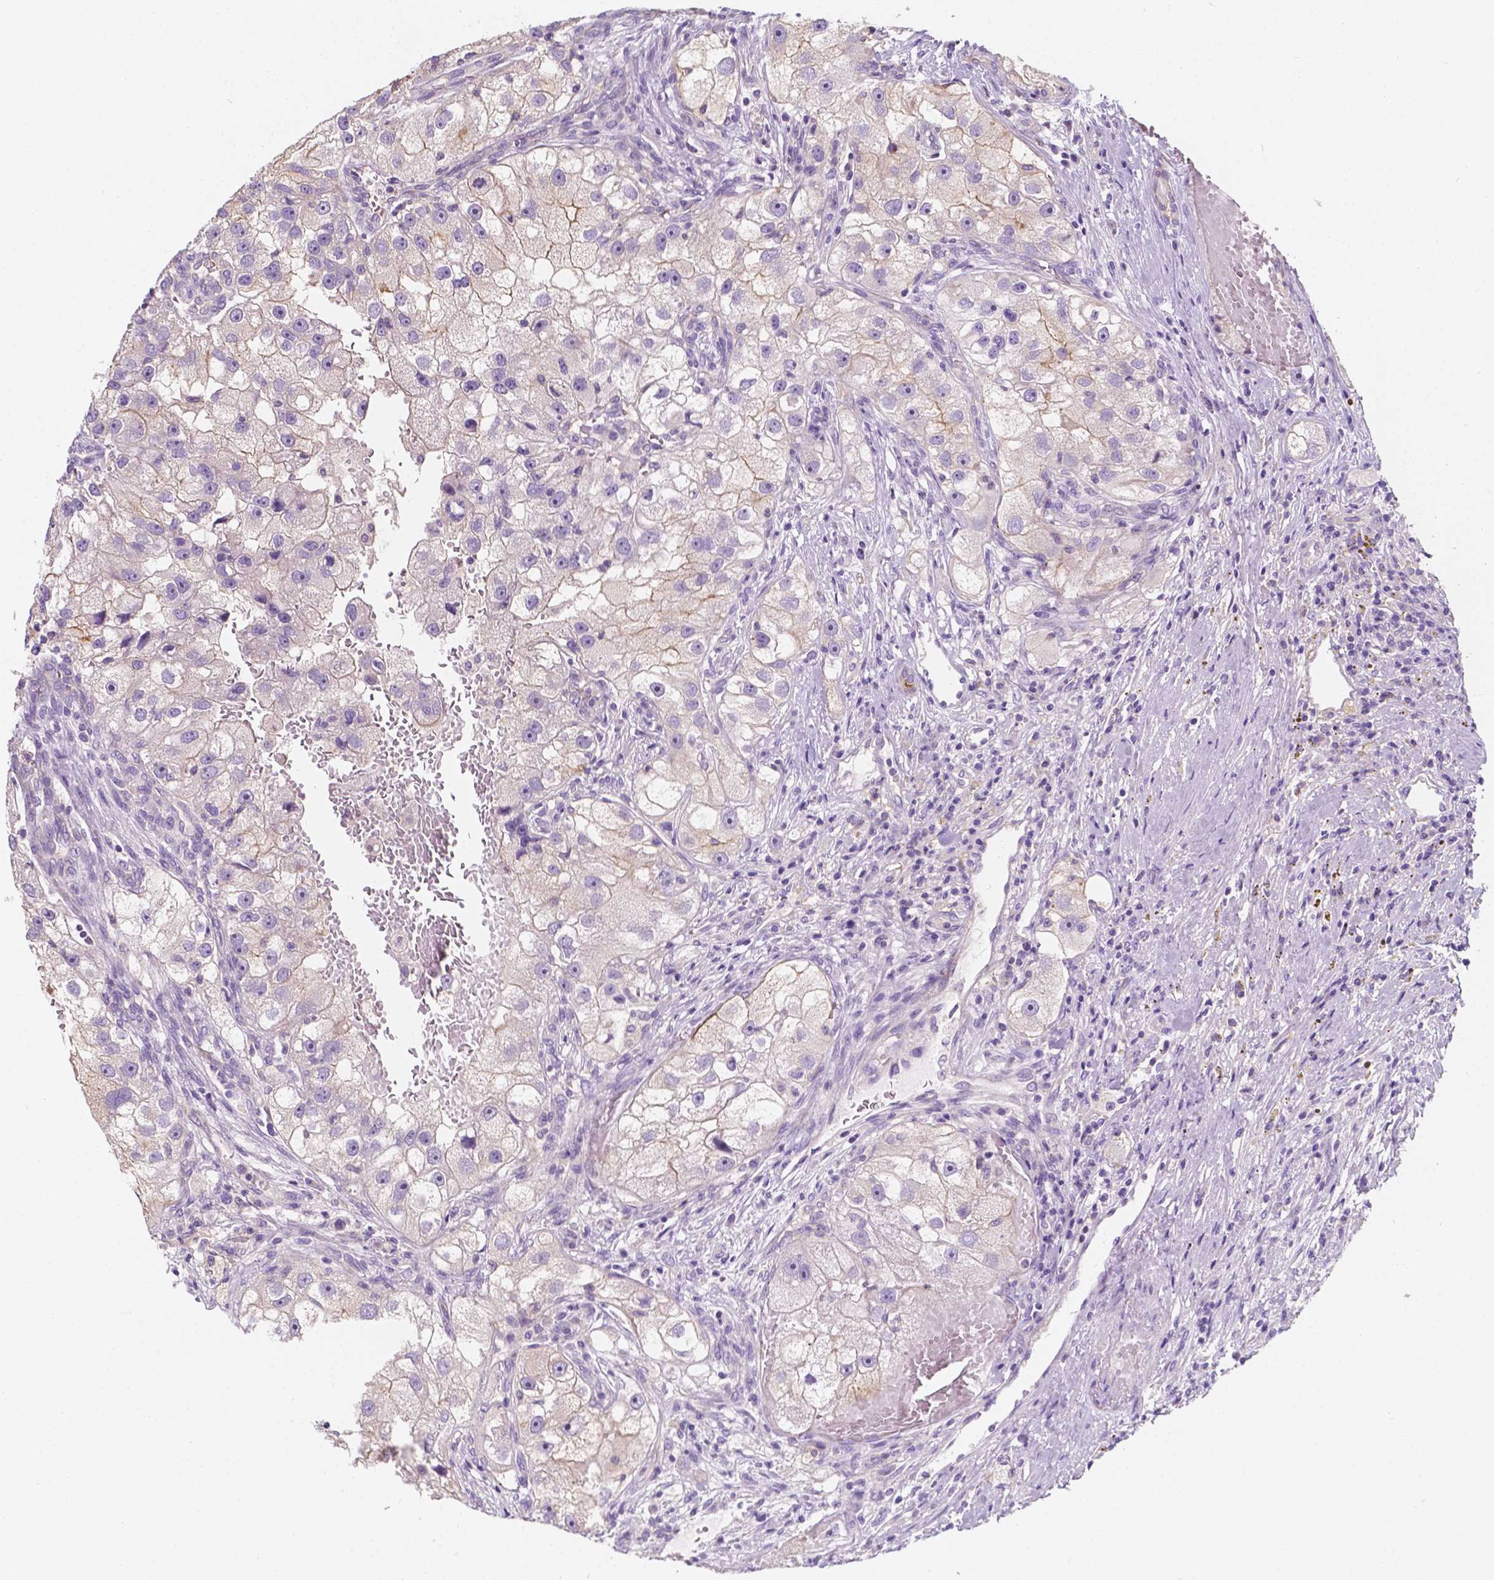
{"staining": {"intensity": "negative", "quantity": "none", "location": "none"}, "tissue": "renal cancer", "cell_type": "Tumor cells", "image_type": "cancer", "snomed": [{"axis": "morphology", "description": "Adenocarcinoma, NOS"}, {"axis": "topography", "description": "Kidney"}], "caption": "Image shows no protein positivity in tumor cells of renal cancer tissue.", "gene": "SIRT2", "patient": {"sex": "male", "age": 63}}